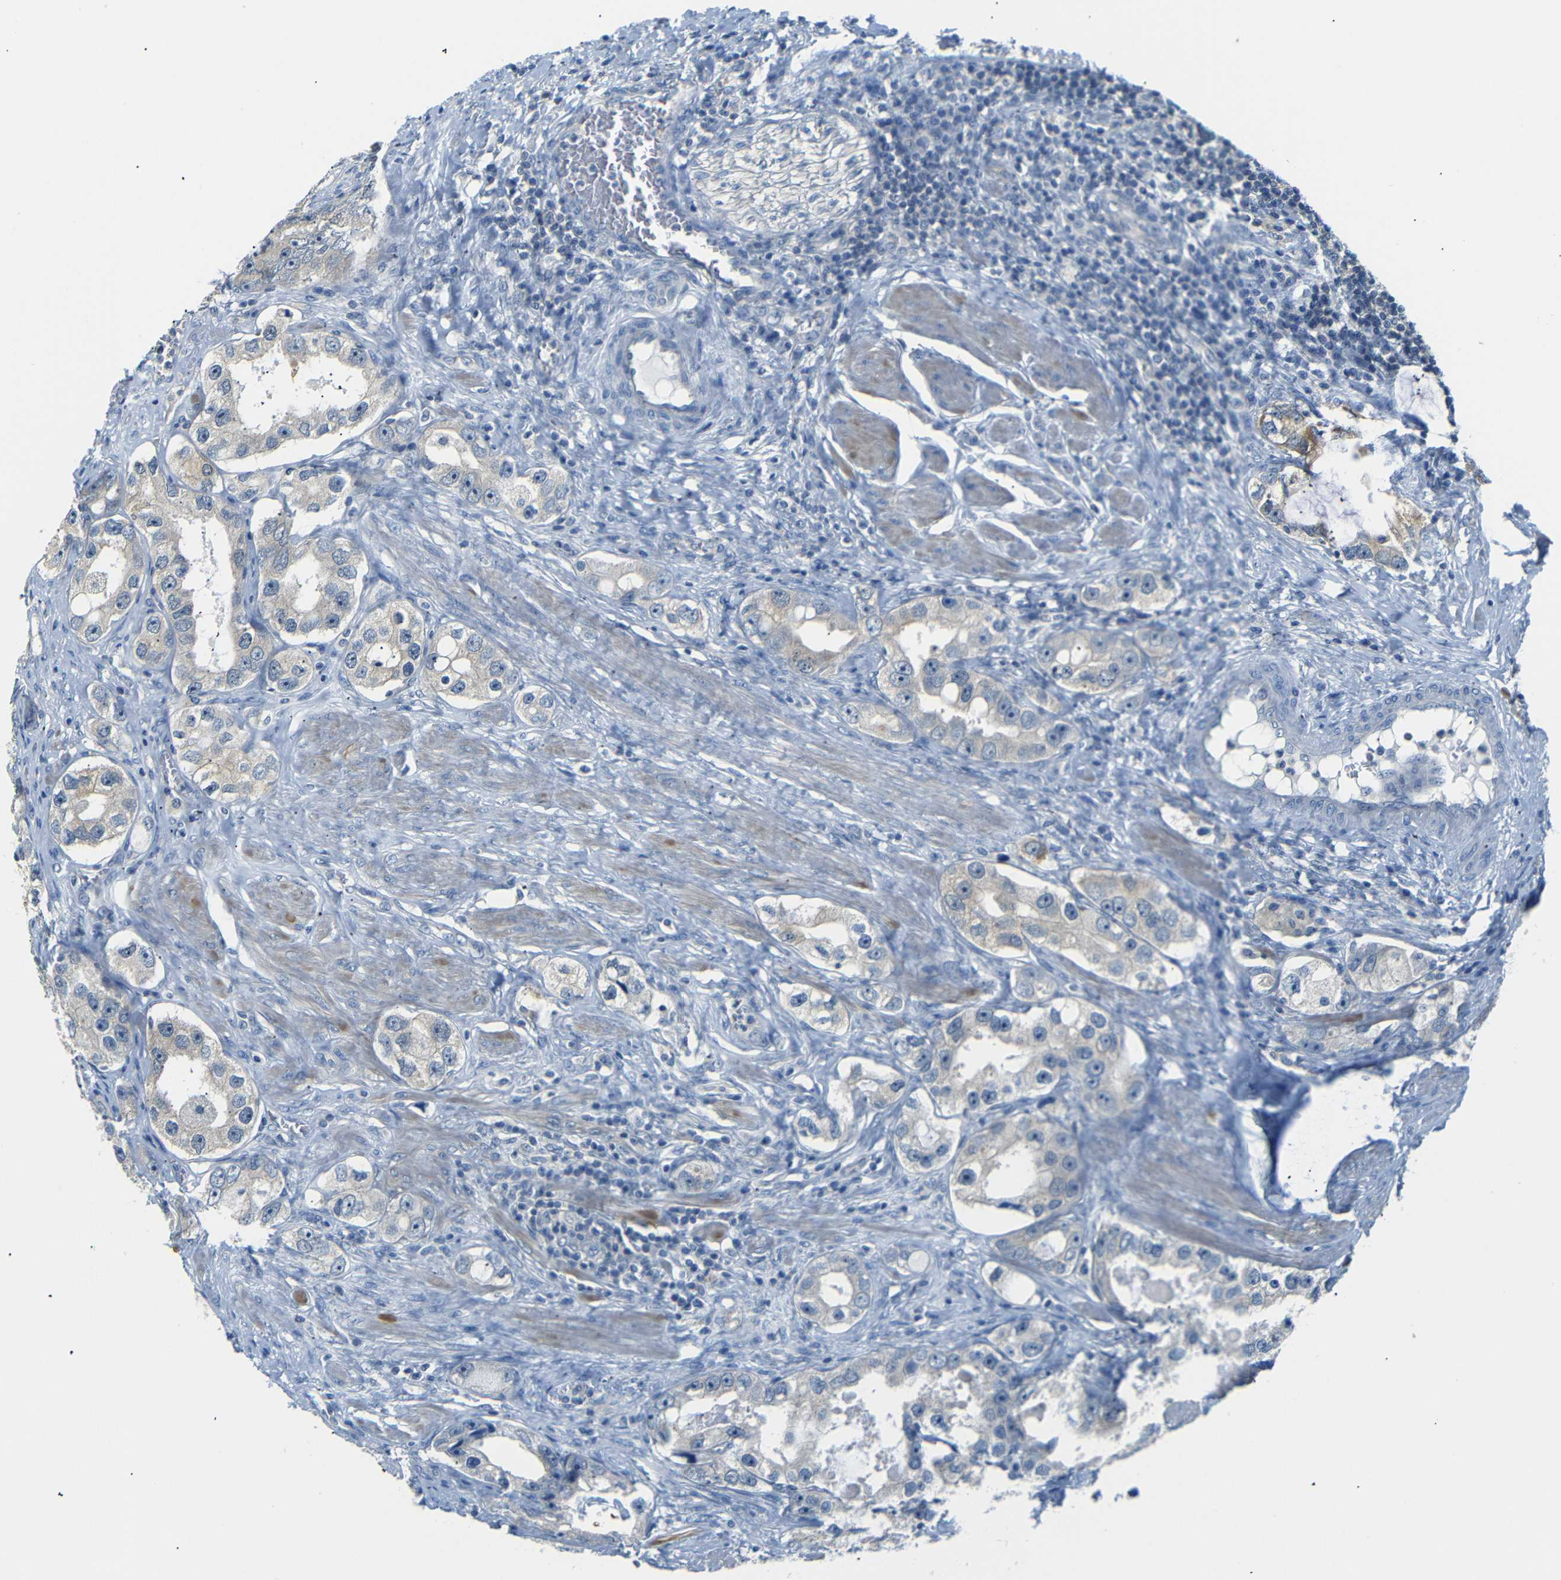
{"staining": {"intensity": "strong", "quantity": "<25%", "location": "cytoplasmic/membranous"}, "tissue": "prostate cancer", "cell_type": "Tumor cells", "image_type": "cancer", "snomed": [{"axis": "morphology", "description": "Adenocarcinoma, High grade"}, {"axis": "topography", "description": "Prostate"}], "caption": "This histopathology image reveals immunohistochemistry staining of prostate cancer, with medium strong cytoplasmic/membranous positivity in about <25% of tumor cells.", "gene": "SFN", "patient": {"sex": "male", "age": 63}}